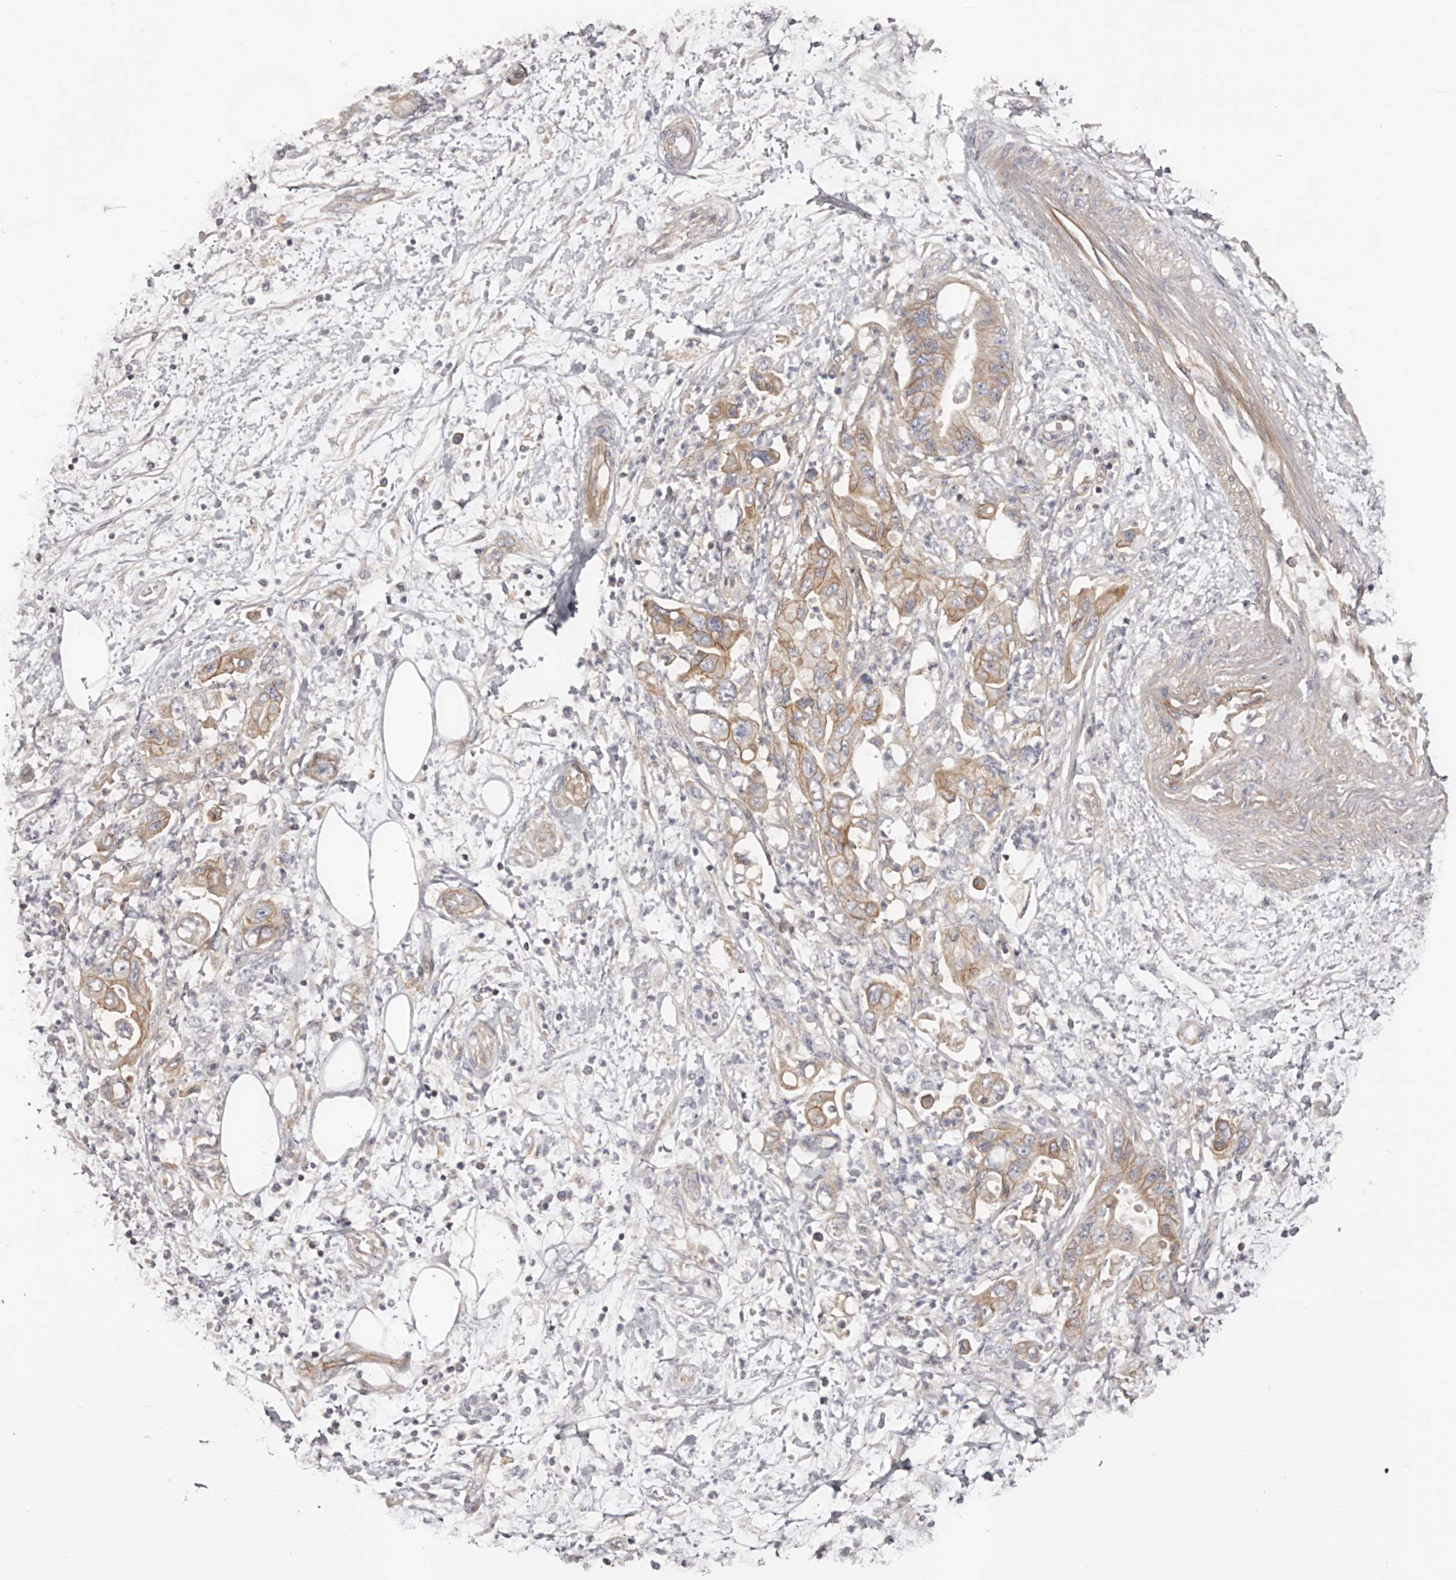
{"staining": {"intensity": "moderate", "quantity": ">75%", "location": "cytoplasmic/membranous"}, "tissue": "pancreatic cancer", "cell_type": "Tumor cells", "image_type": "cancer", "snomed": [{"axis": "morphology", "description": "Adenocarcinoma, NOS"}, {"axis": "topography", "description": "Pancreas"}], "caption": "Brown immunohistochemical staining in pancreatic adenocarcinoma displays moderate cytoplasmic/membranous staining in approximately >75% of tumor cells. The protein of interest is stained brown, and the nuclei are stained in blue (DAB IHC with brightfield microscopy, high magnification).", "gene": "DMRT2", "patient": {"sex": "female", "age": 73}}